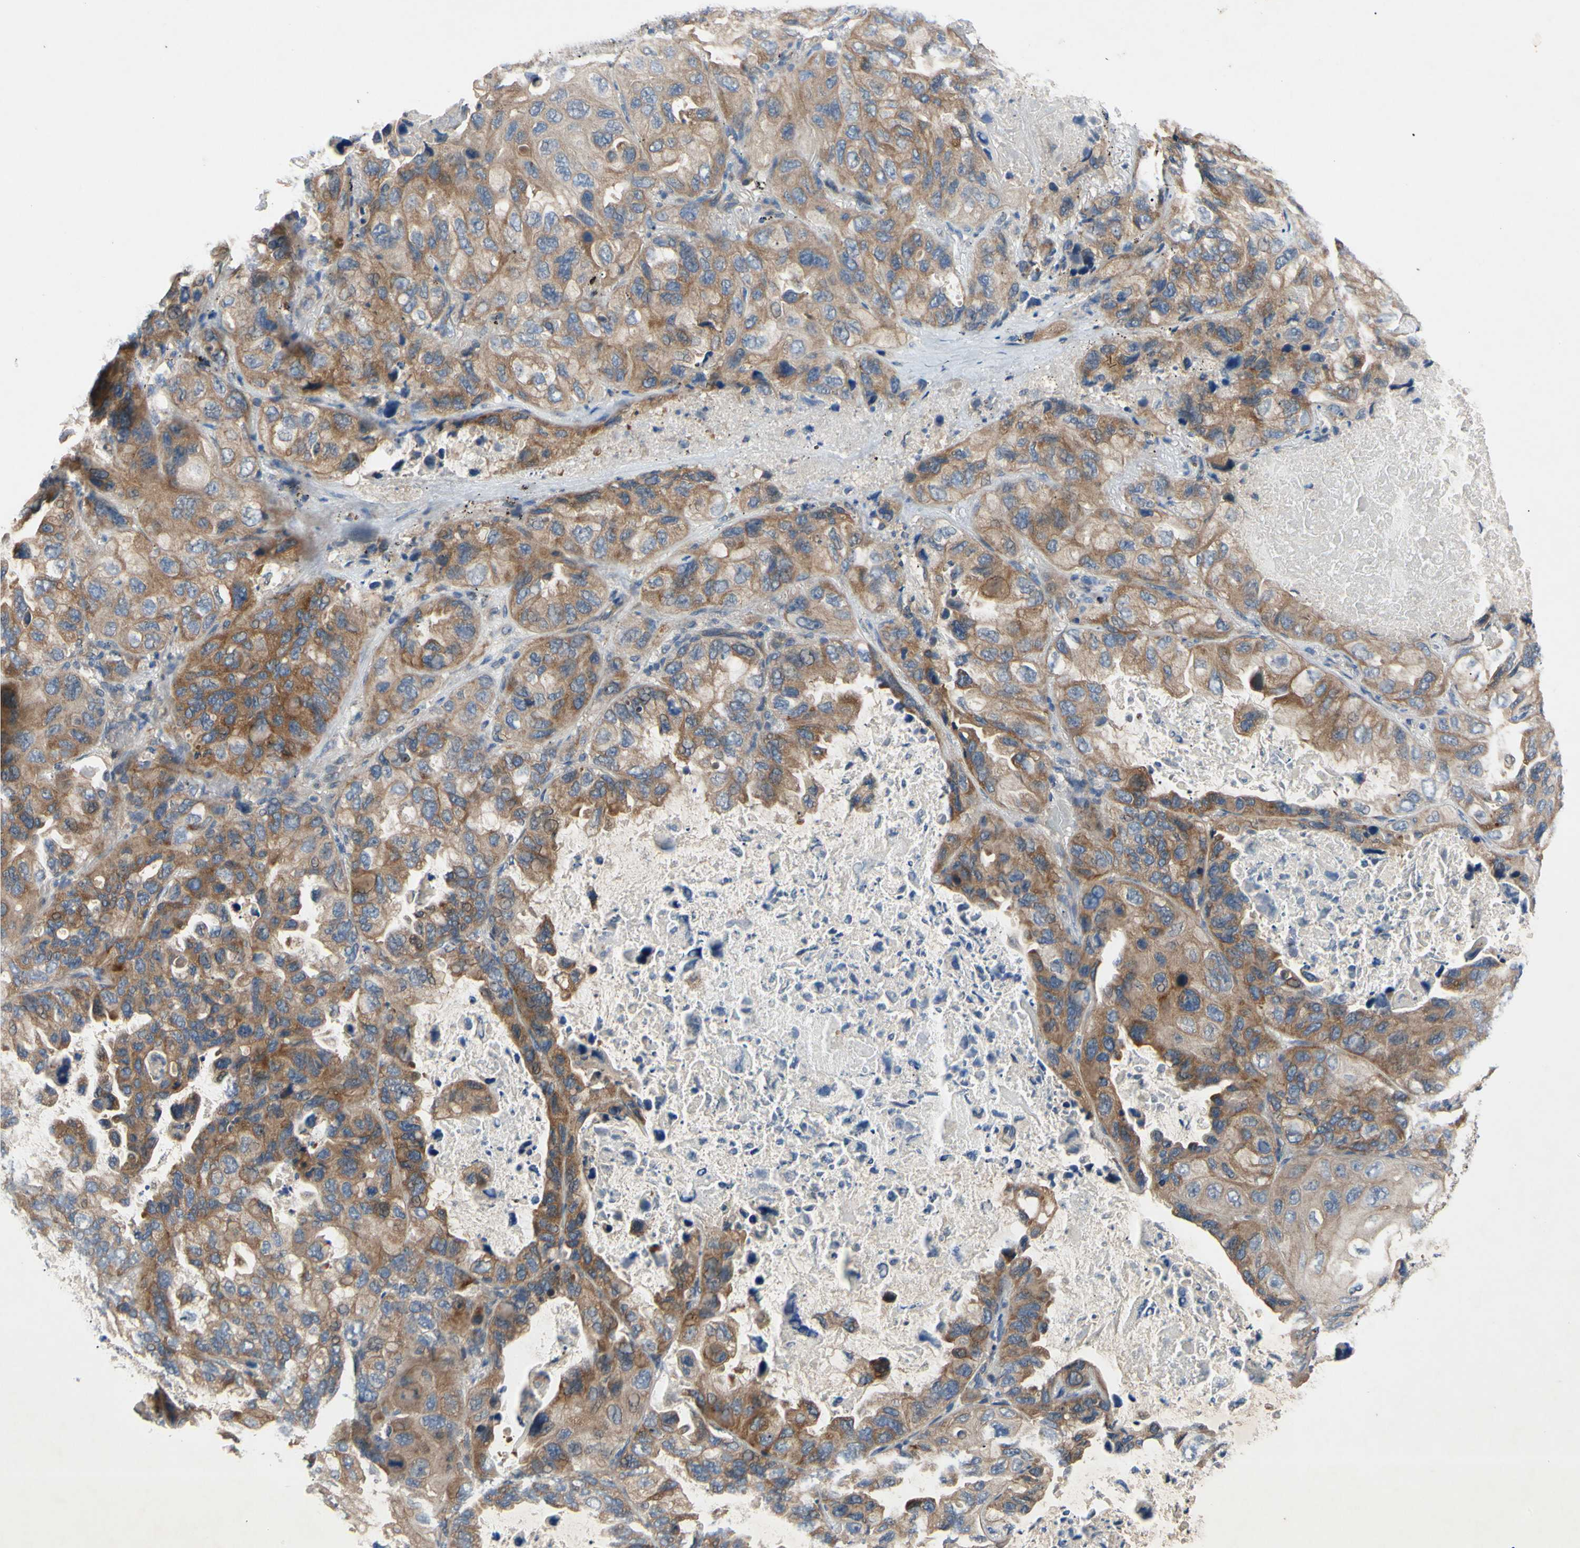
{"staining": {"intensity": "moderate", "quantity": ">75%", "location": "cytoplasmic/membranous"}, "tissue": "lung cancer", "cell_type": "Tumor cells", "image_type": "cancer", "snomed": [{"axis": "morphology", "description": "Squamous cell carcinoma, NOS"}, {"axis": "topography", "description": "Lung"}], "caption": "Brown immunohistochemical staining in lung squamous cell carcinoma displays moderate cytoplasmic/membranous staining in about >75% of tumor cells.", "gene": "HILPDA", "patient": {"sex": "female", "age": 73}}